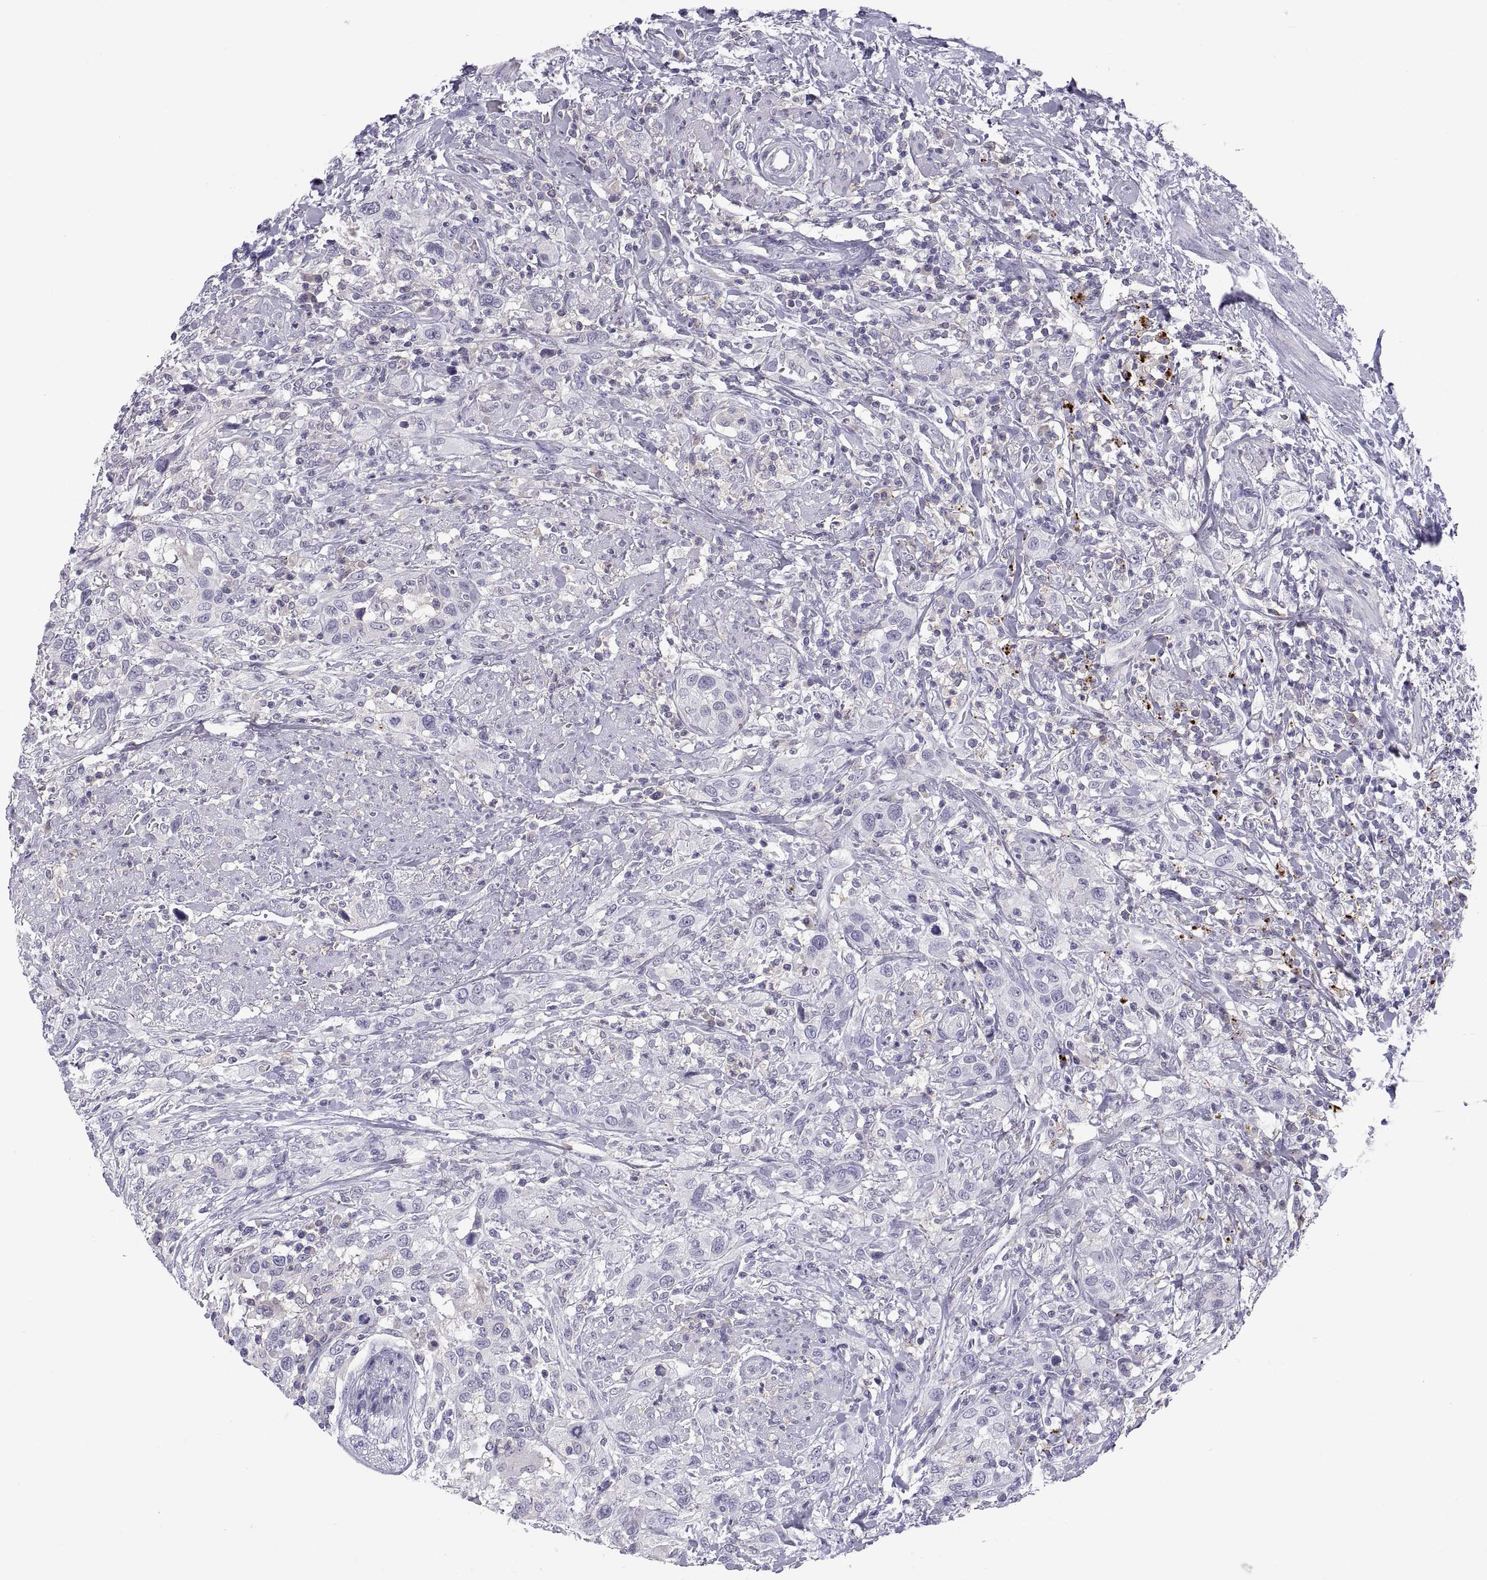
{"staining": {"intensity": "negative", "quantity": "none", "location": "none"}, "tissue": "urothelial cancer", "cell_type": "Tumor cells", "image_type": "cancer", "snomed": [{"axis": "morphology", "description": "Urothelial carcinoma, NOS"}, {"axis": "morphology", "description": "Urothelial carcinoma, High grade"}, {"axis": "topography", "description": "Urinary bladder"}], "caption": "Micrograph shows no protein expression in tumor cells of urothelial cancer tissue.", "gene": "RGS19", "patient": {"sex": "female", "age": 64}}